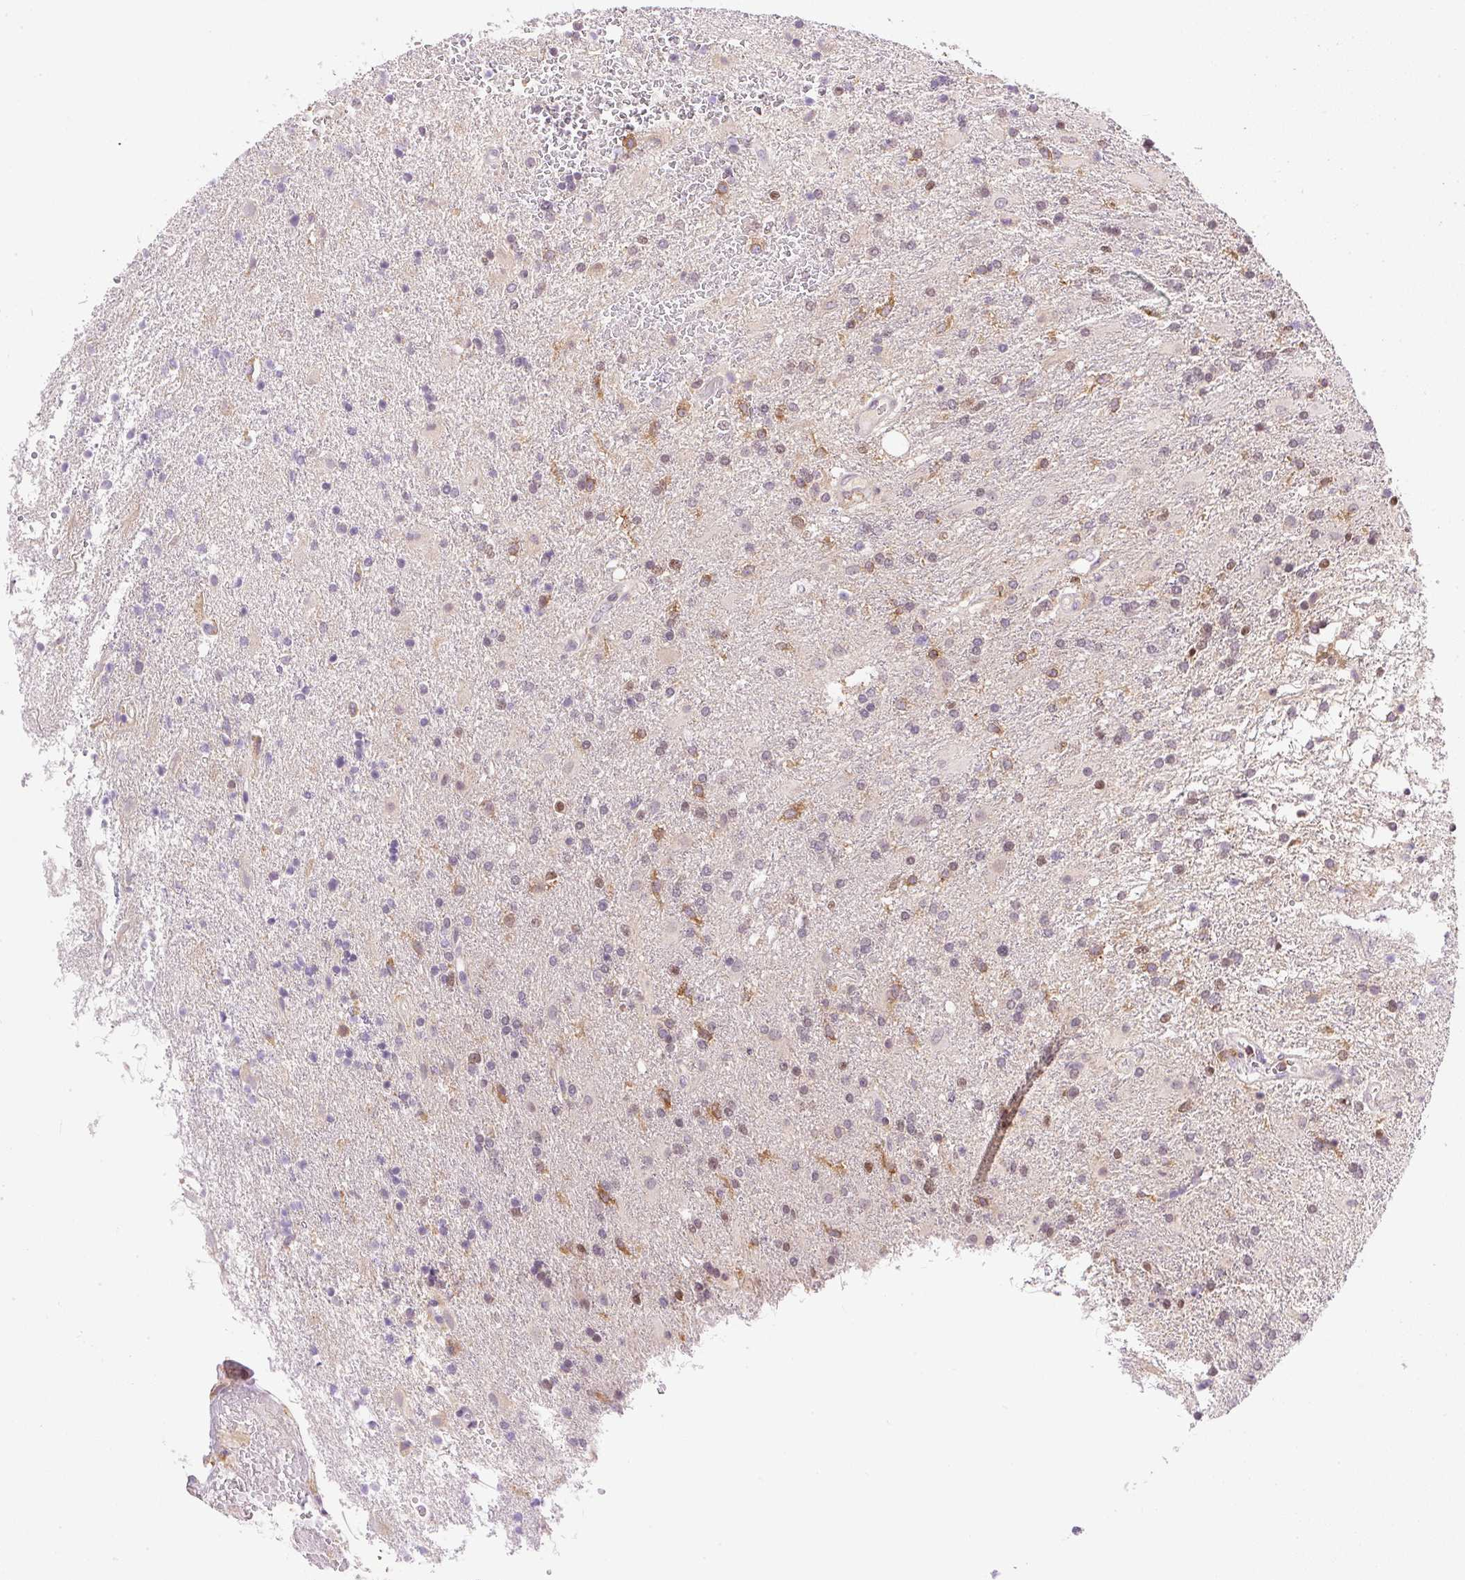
{"staining": {"intensity": "weak", "quantity": "25%-75%", "location": "cytoplasmic/membranous,nuclear"}, "tissue": "glioma", "cell_type": "Tumor cells", "image_type": "cancer", "snomed": [{"axis": "morphology", "description": "Glioma, malignant, High grade"}, {"axis": "topography", "description": "Brain"}], "caption": "Protein analysis of glioma tissue shows weak cytoplasmic/membranous and nuclear expression in about 25%-75% of tumor cells.", "gene": "CARD11", "patient": {"sex": "male", "age": 56}}